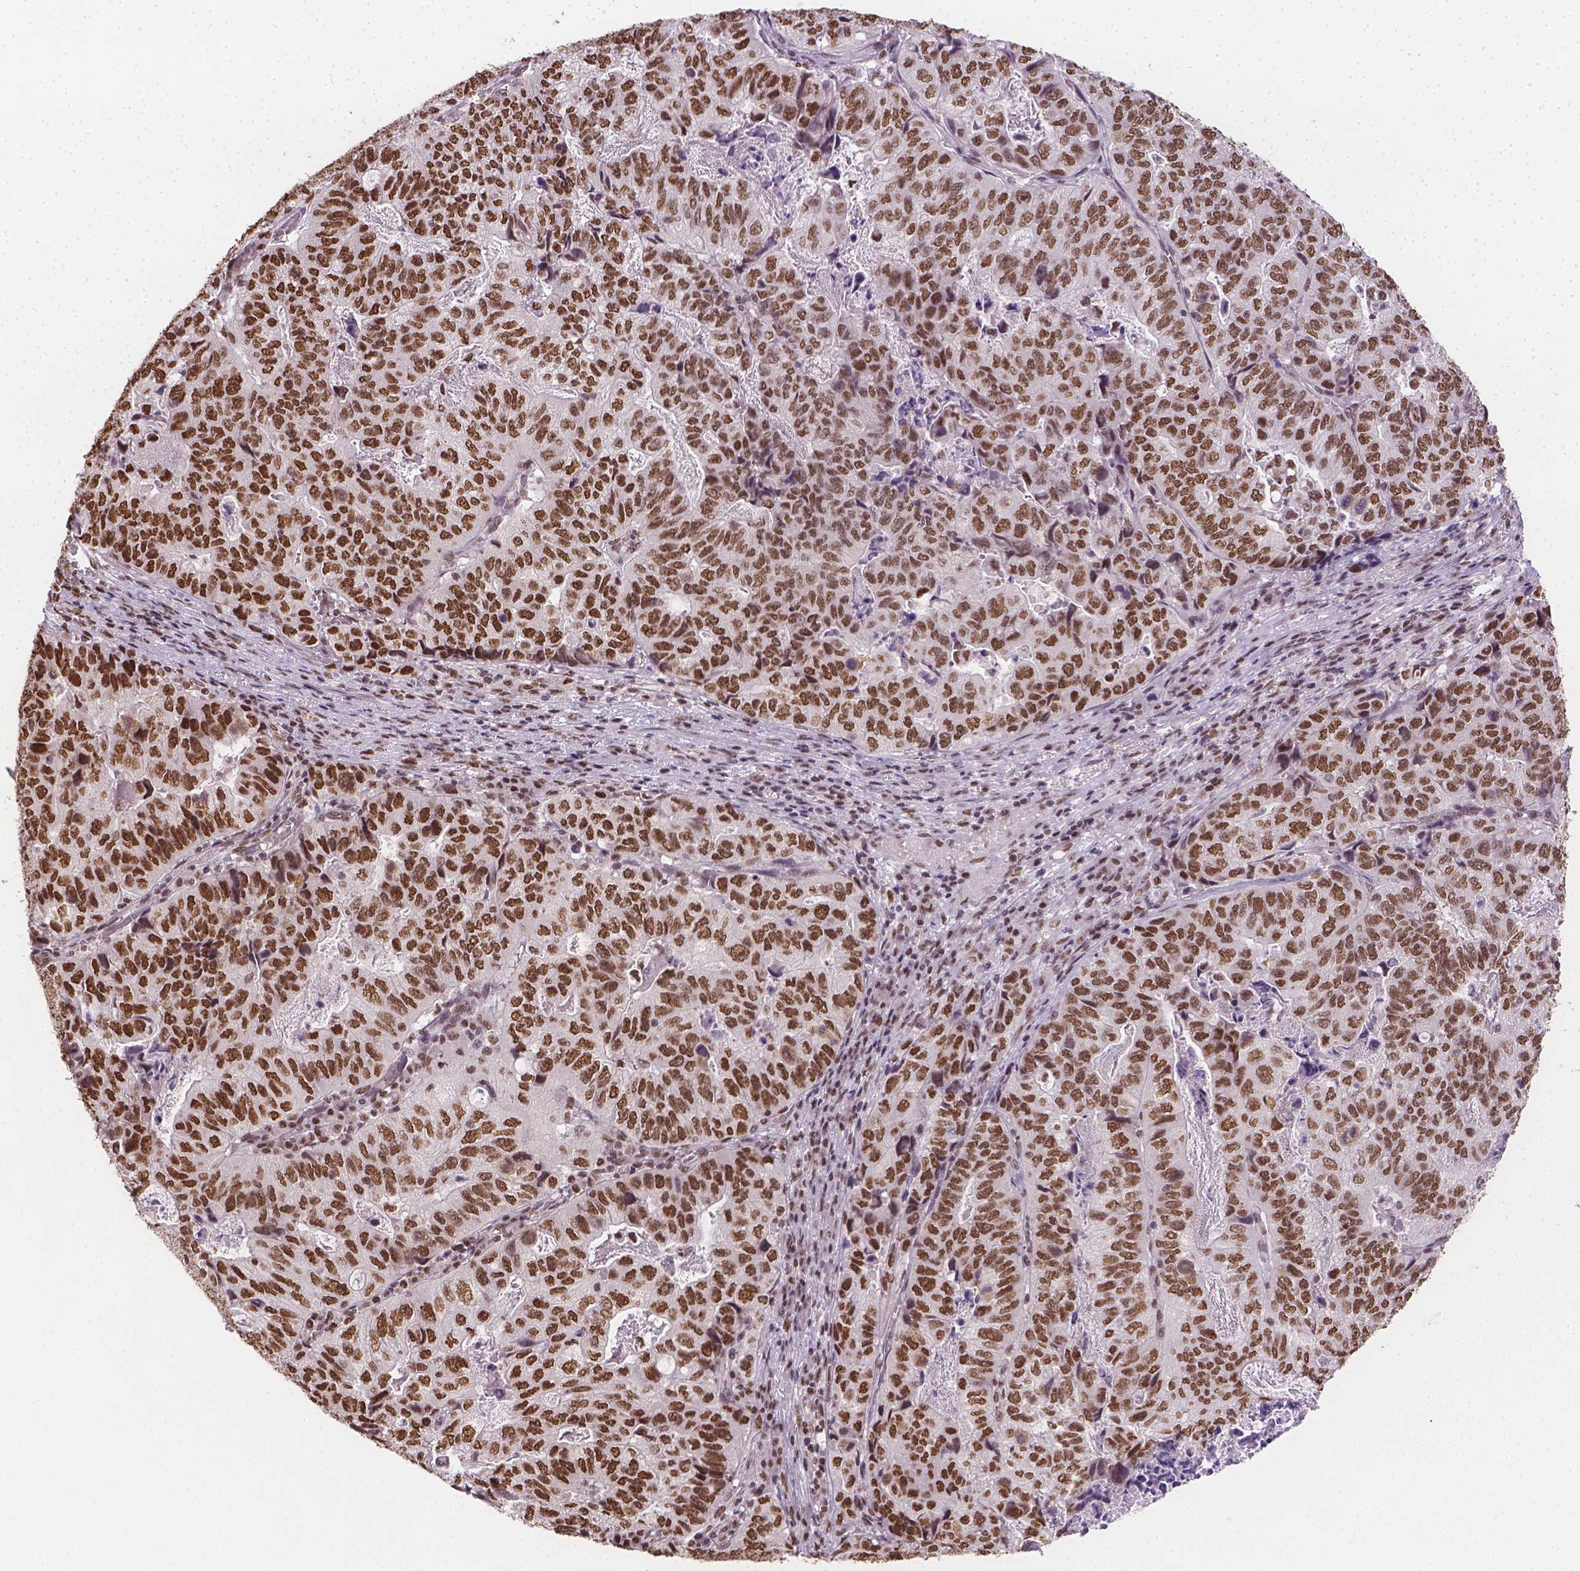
{"staining": {"intensity": "strong", "quantity": ">75%", "location": "nuclear"}, "tissue": "stomach cancer", "cell_type": "Tumor cells", "image_type": "cancer", "snomed": [{"axis": "morphology", "description": "Adenocarcinoma, NOS"}, {"axis": "topography", "description": "Stomach, upper"}], "caption": "Tumor cells display strong nuclear staining in approximately >75% of cells in stomach cancer (adenocarcinoma). (Stains: DAB (3,3'-diaminobenzidine) in brown, nuclei in blue, Microscopy: brightfield microscopy at high magnification).", "gene": "FANCE", "patient": {"sex": "female", "age": 67}}